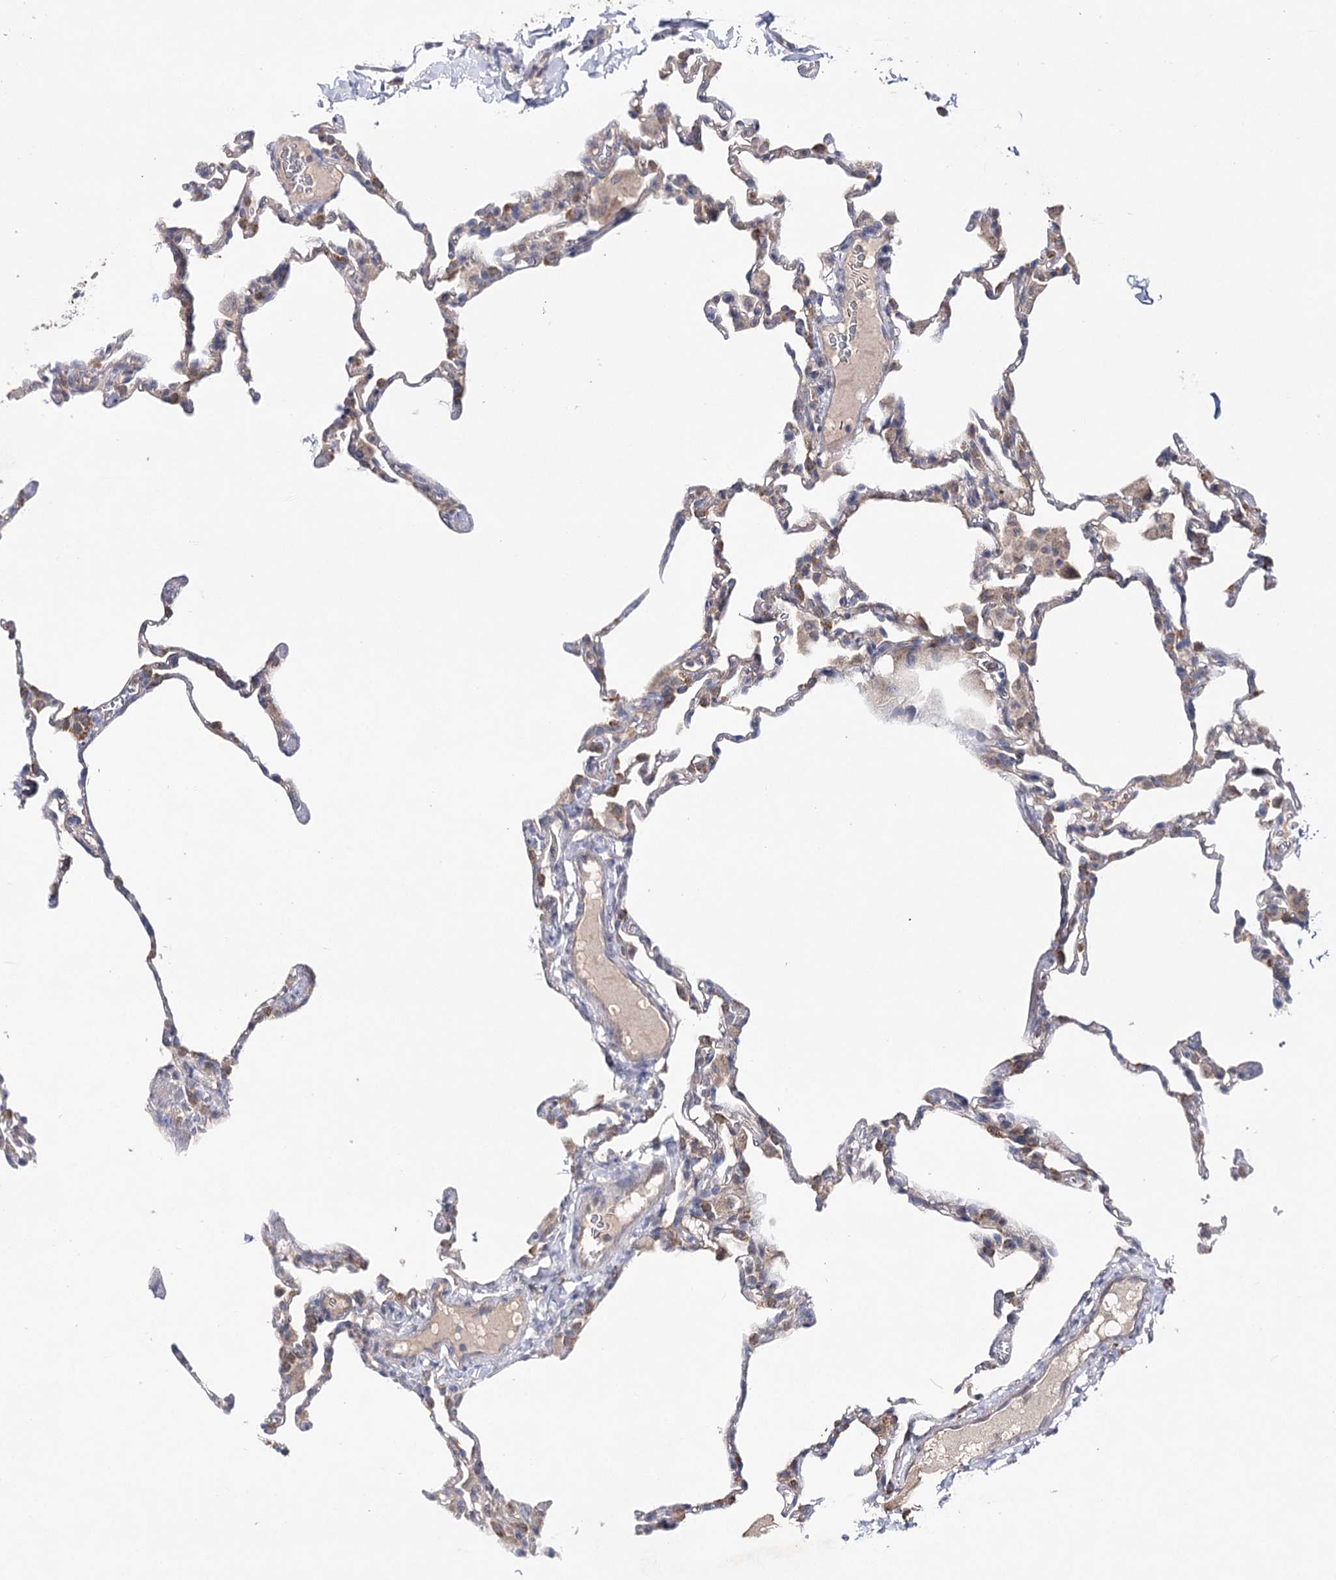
{"staining": {"intensity": "moderate", "quantity": "<25%", "location": "cytoplasmic/membranous"}, "tissue": "lung", "cell_type": "Alveolar cells", "image_type": "normal", "snomed": [{"axis": "morphology", "description": "Normal tissue, NOS"}, {"axis": "topography", "description": "Lung"}], "caption": "High-magnification brightfield microscopy of unremarkable lung stained with DAB (3,3'-diaminobenzidine) (brown) and counterstained with hematoxylin (blue). alveolar cells exhibit moderate cytoplasmic/membranous positivity is appreciated in approximately<25% of cells. Using DAB (3,3'-diaminobenzidine) (brown) and hematoxylin (blue) stains, captured at high magnification using brightfield microscopy.", "gene": "AURKC", "patient": {"sex": "male", "age": 20}}